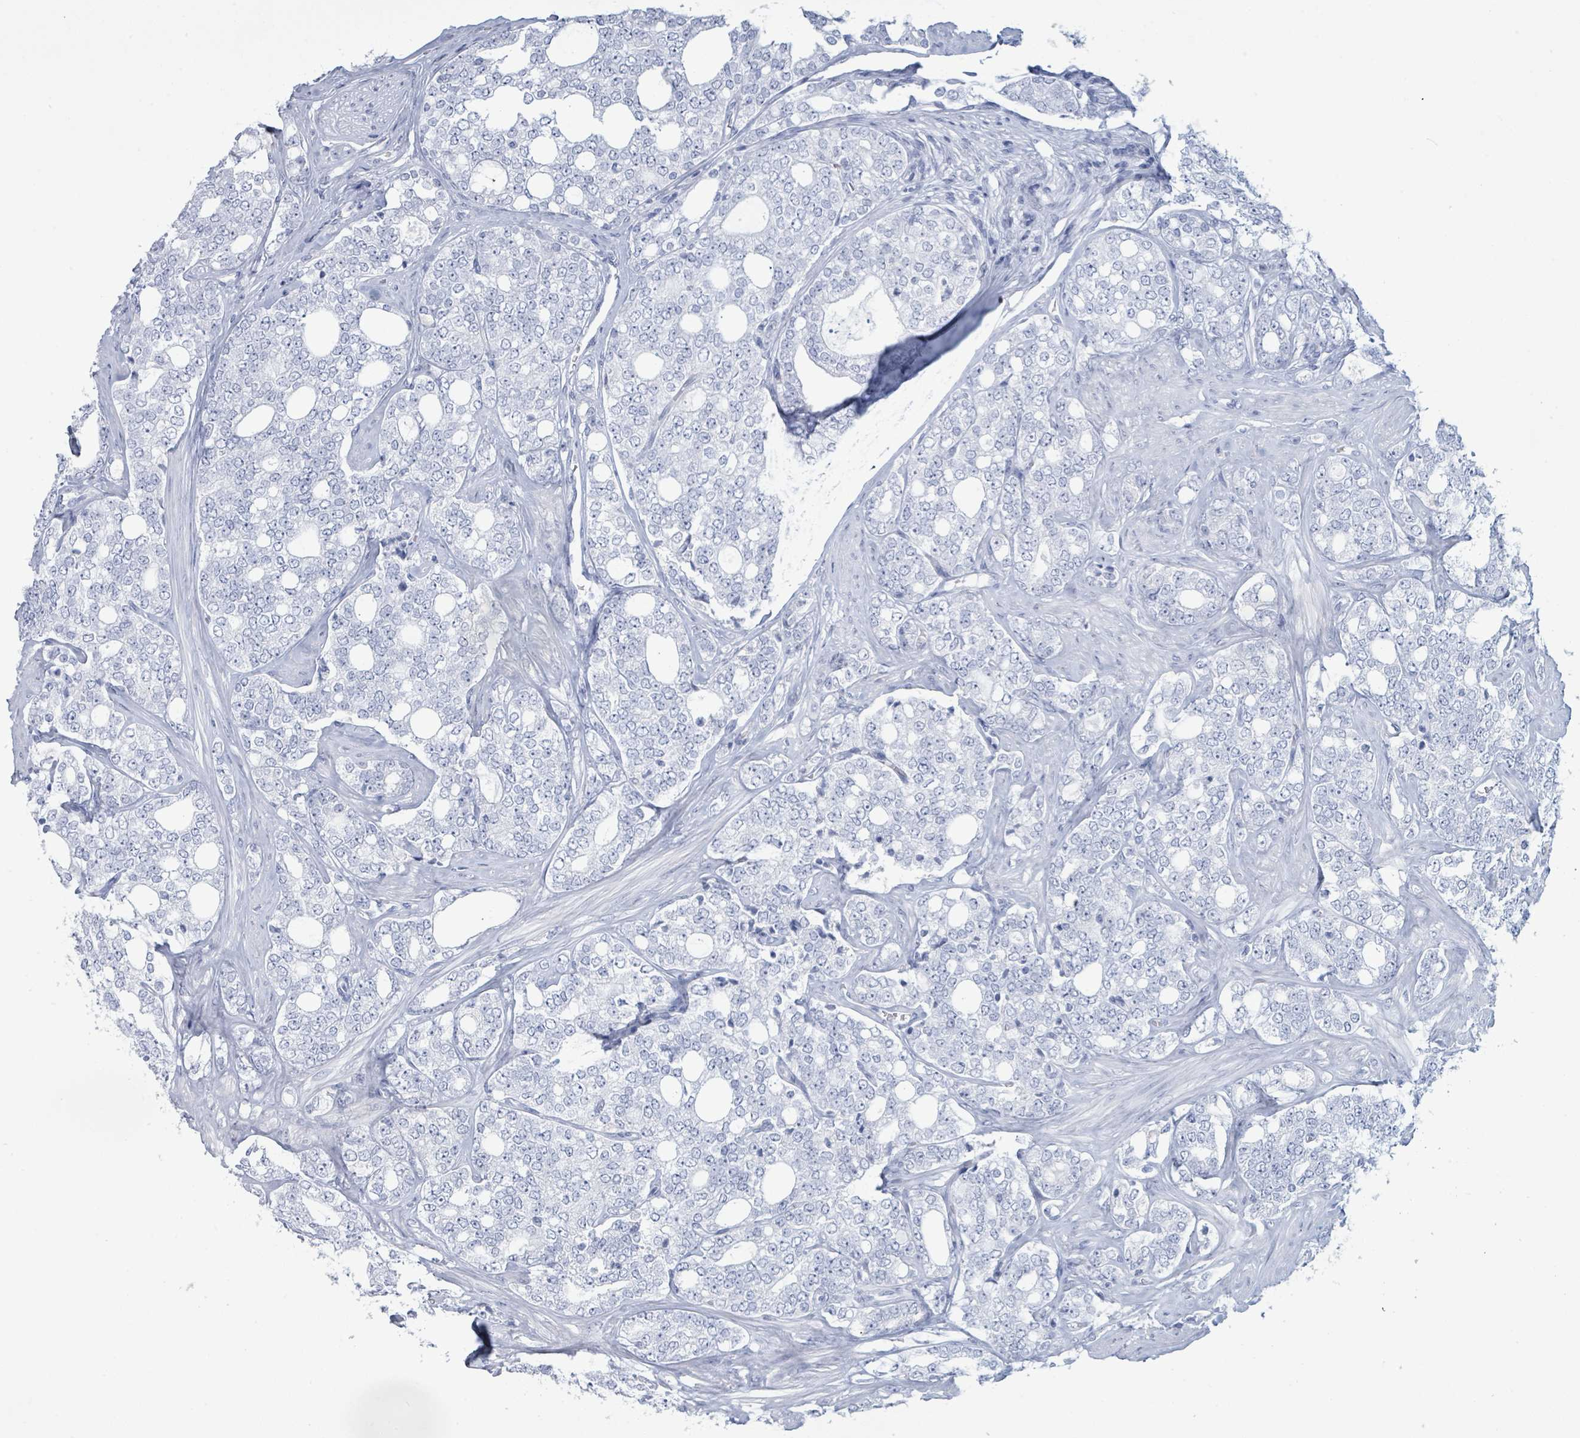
{"staining": {"intensity": "negative", "quantity": "none", "location": "none"}, "tissue": "prostate cancer", "cell_type": "Tumor cells", "image_type": "cancer", "snomed": [{"axis": "morphology", "description": "Adenocarcinoma, High grade"}, {"axis": "topography", "description": "Prostate"}], "caption": "This is an immunohistochemistry (IHC) histopathology image of prostate adenocarcinoma (high-grade). There is no staining in tumor cells.", "gene": "PGA3", "patient": {"sex": "male", "age": 64}}